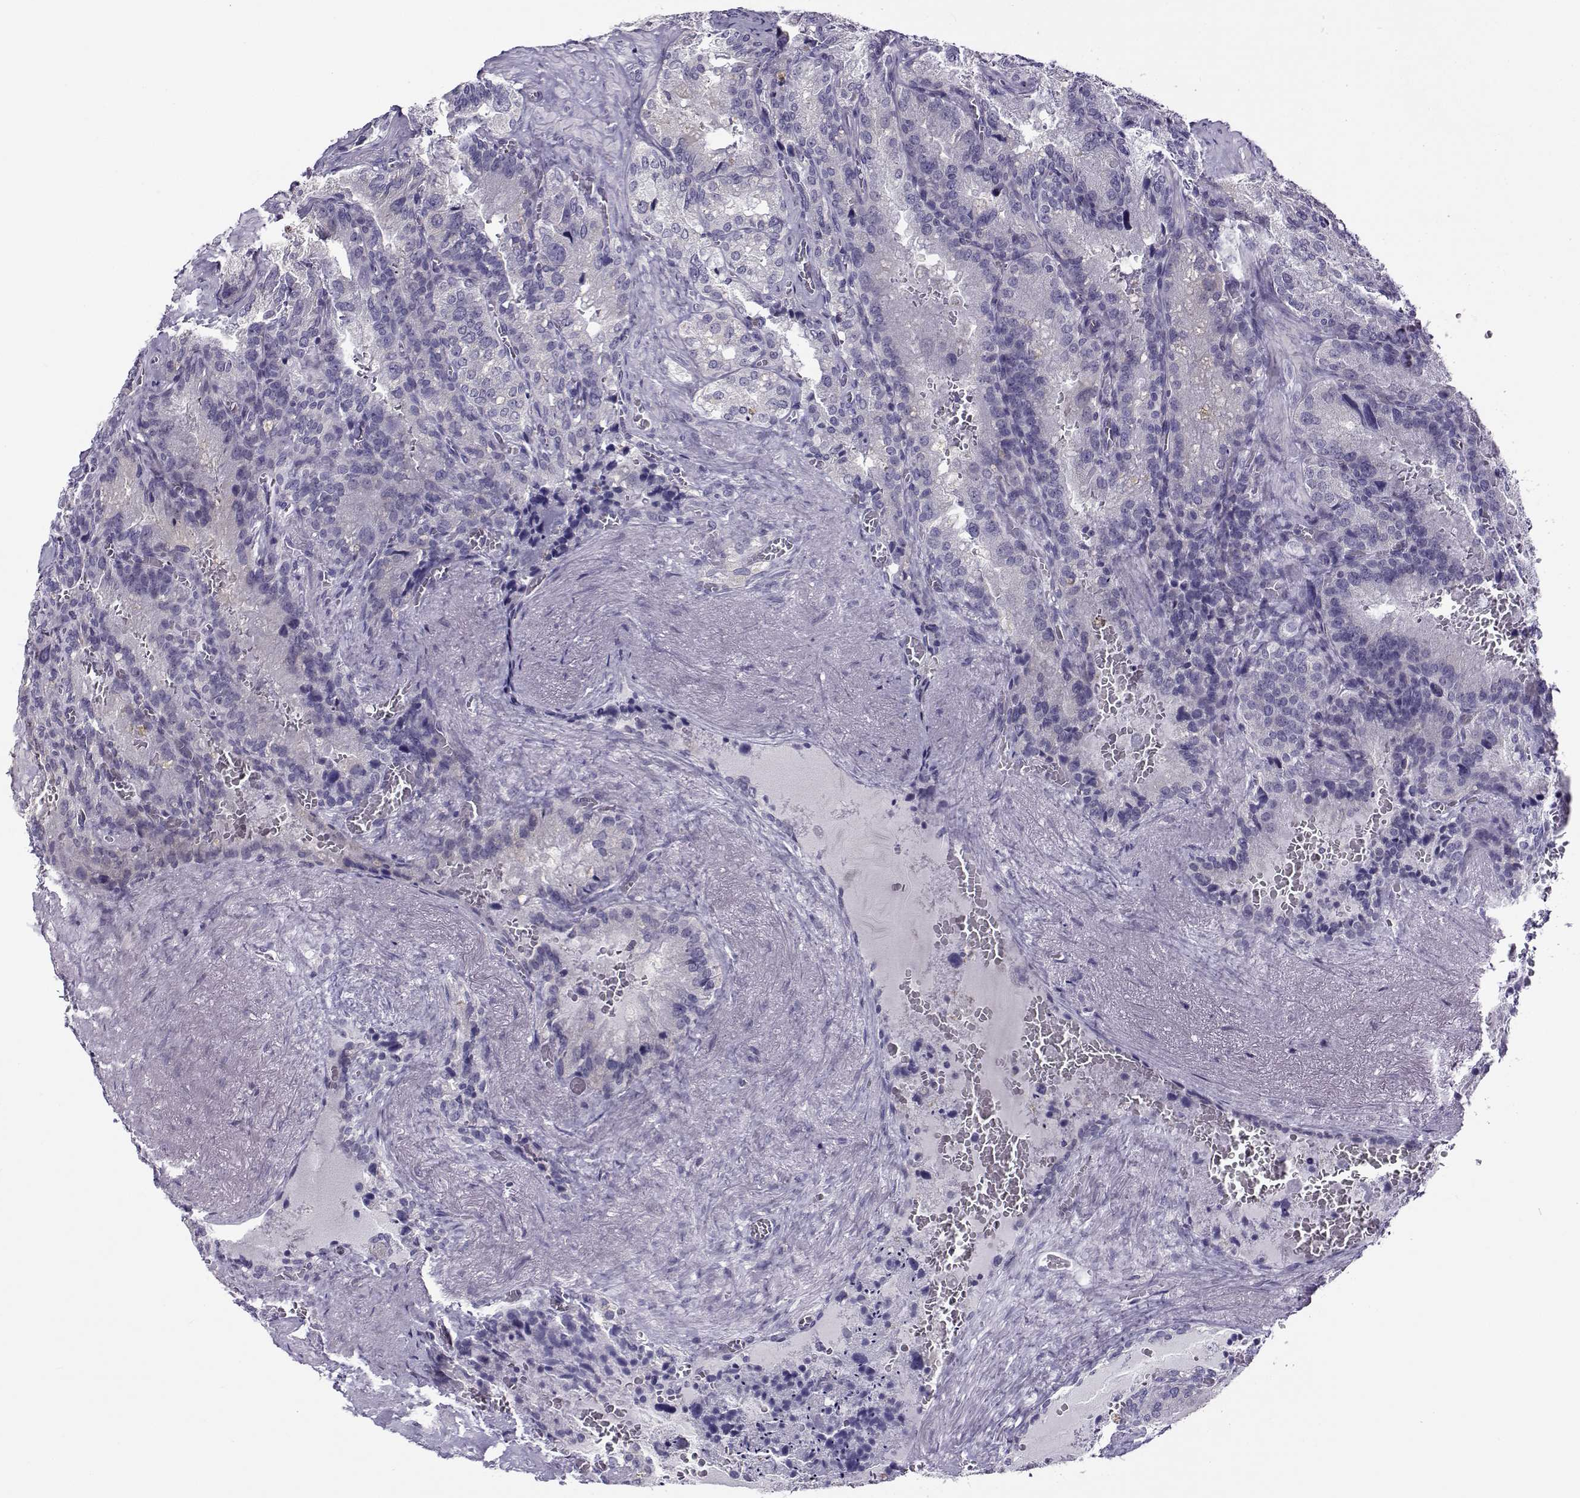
{"staining": {"intensity": "negative", "quantity": "none", "location": "none"}, "tissue": "seminal vesicle", "cell_type": "Glandular cells", "image_type": "normal", "snomed": [{"axis": "morphology", "description": "Normal tissue, NOS"}, {"axis": "topography", "description": "Seminal veicle"}], "caption": "An IHC image of unremarkable seminal vesicle is shown. There is no staining in glandular cells of seminal vesicle.", "gene": "FEZF1", "patient": {"sex": "male", "age": 72}}